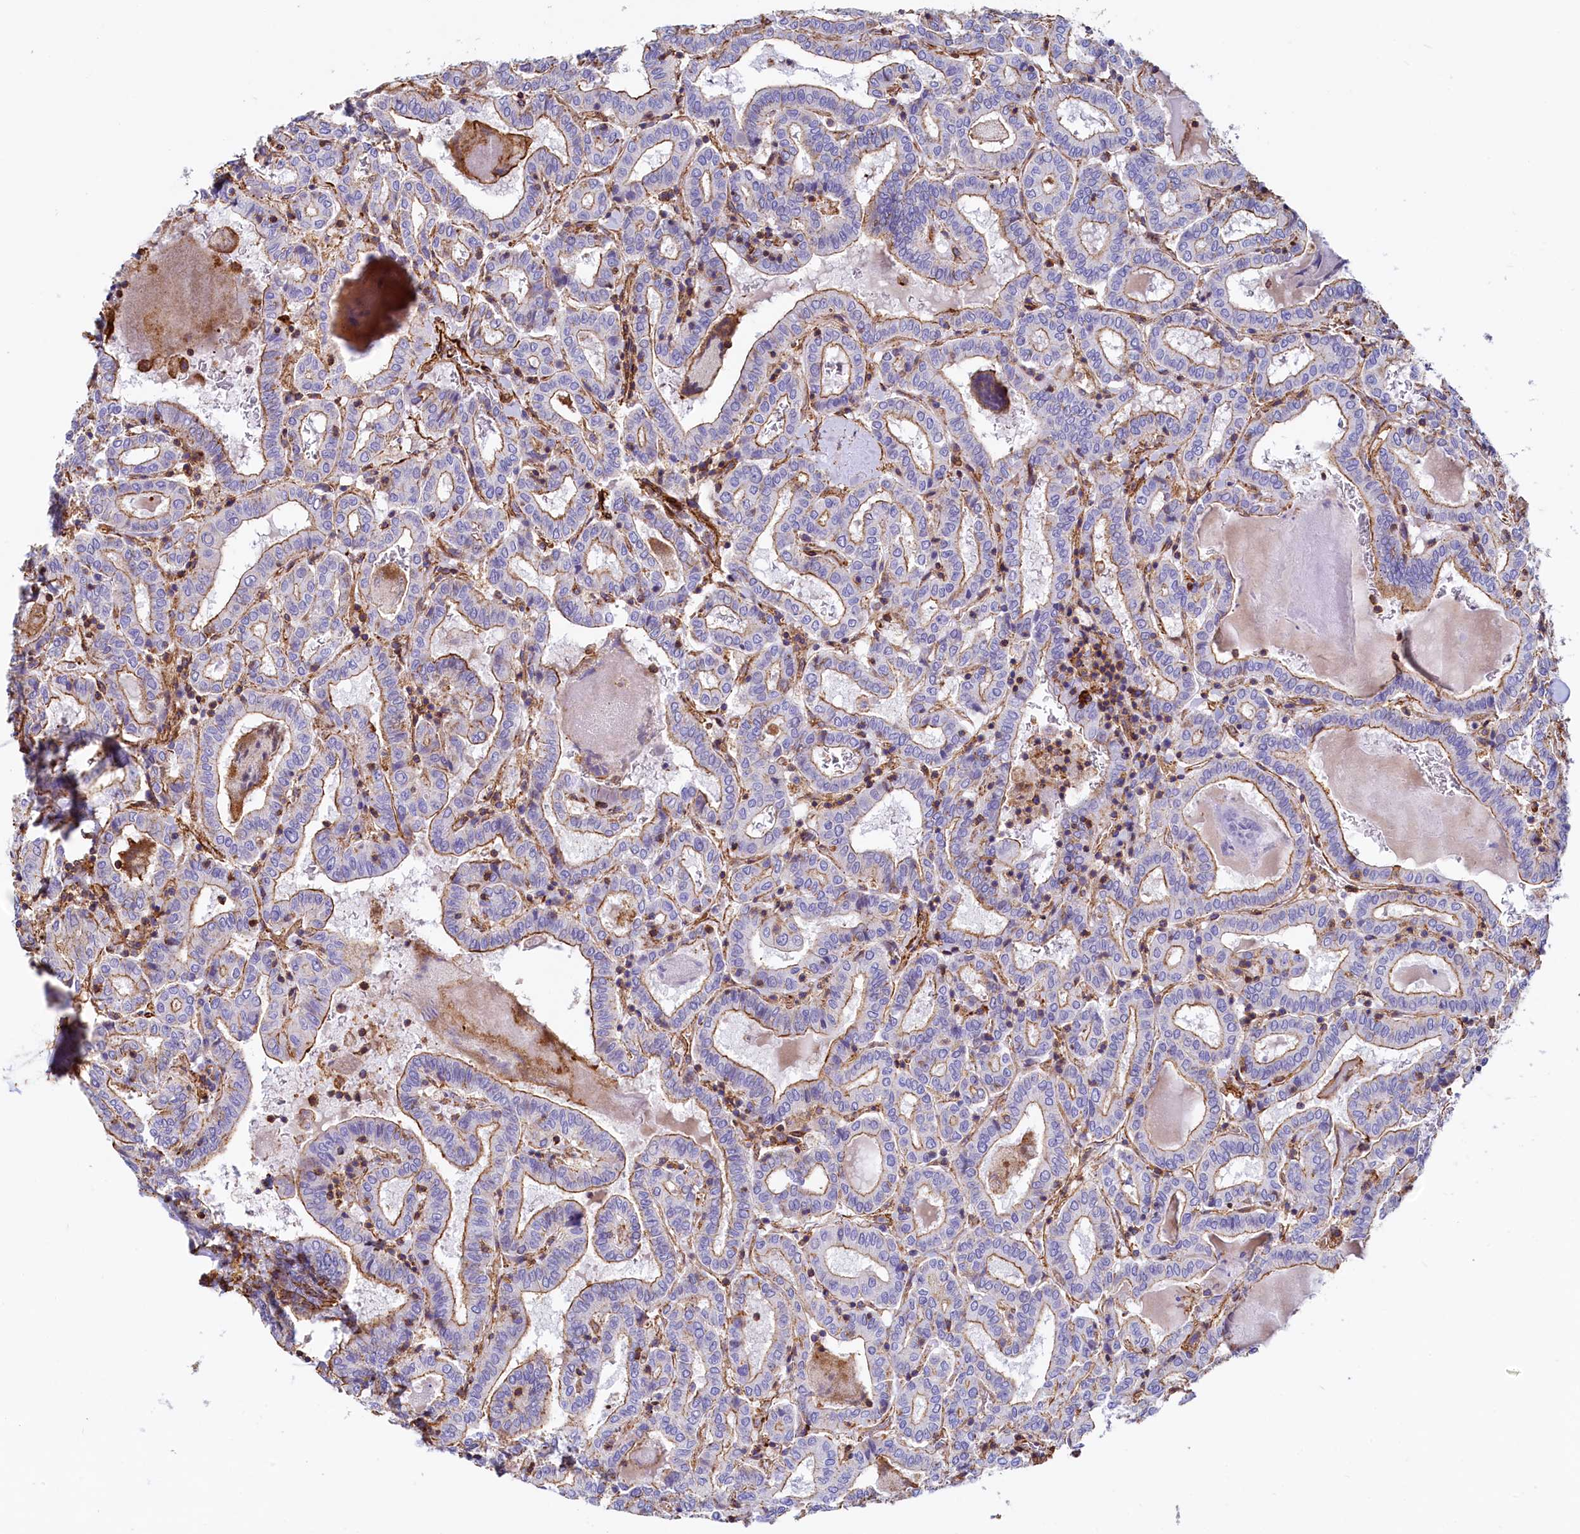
{"staining": {"intensity": "moderate", "quantity": "25%-75%", "location": "cytoplasmic/membranous"}, "tissue": "thyroid cancer", "cell_type": "Tumor cells", "image_type": "cancer", "snomed": [{"axis": "morphology", "description": "Papillary adenocarcinoma, NOS"}, {"axis": "topography", "description": "Thyroid gland"}], "caption": "Papillary adenocarcinoma (thyroid) was stained to show a protein in brown. There is medium levels of moderate cytoplasmic/membranous expression in approximately 25%-75% of tumor cells.", "gene": "THBS1", "patient": {"sex": "female", "age": 72}}